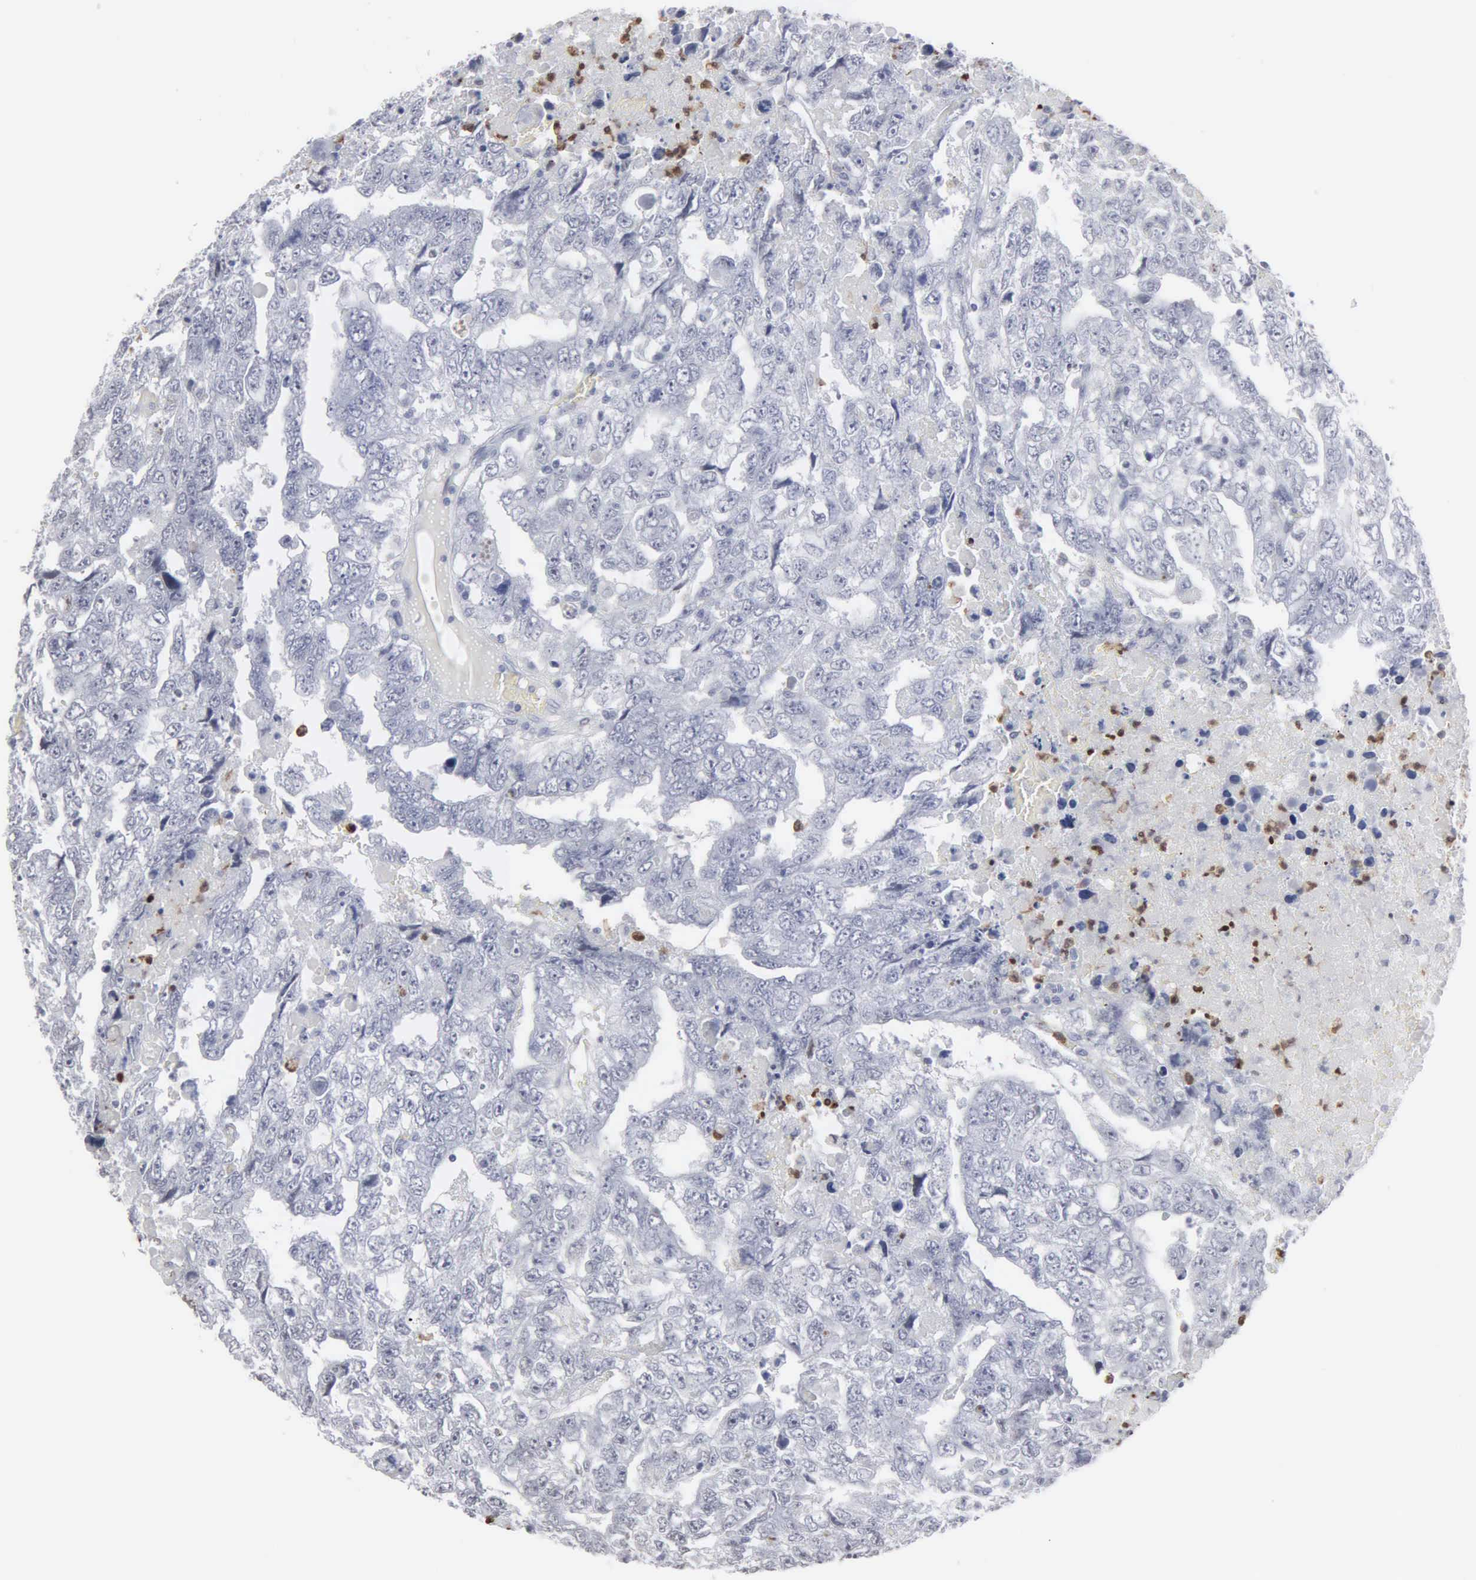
{"staining": {"intensity": "negative", "quantity": "none", "location": "none"}, "tissue": "testis cancer", "cell_type": "Tumor cells", "image_type": "cancer", "snomed": [{"axis": "morphology", "description": "Carcinoma, Embryonal, NOS"}, {"axis": "topography", "description": "Testis"}], "caption": "IHC of human testis cancer (embryonal carcinoma) displays no staining in tumor cells.", "gene": "SPIN3", "patient": {"sex": "male", "age": 36}}